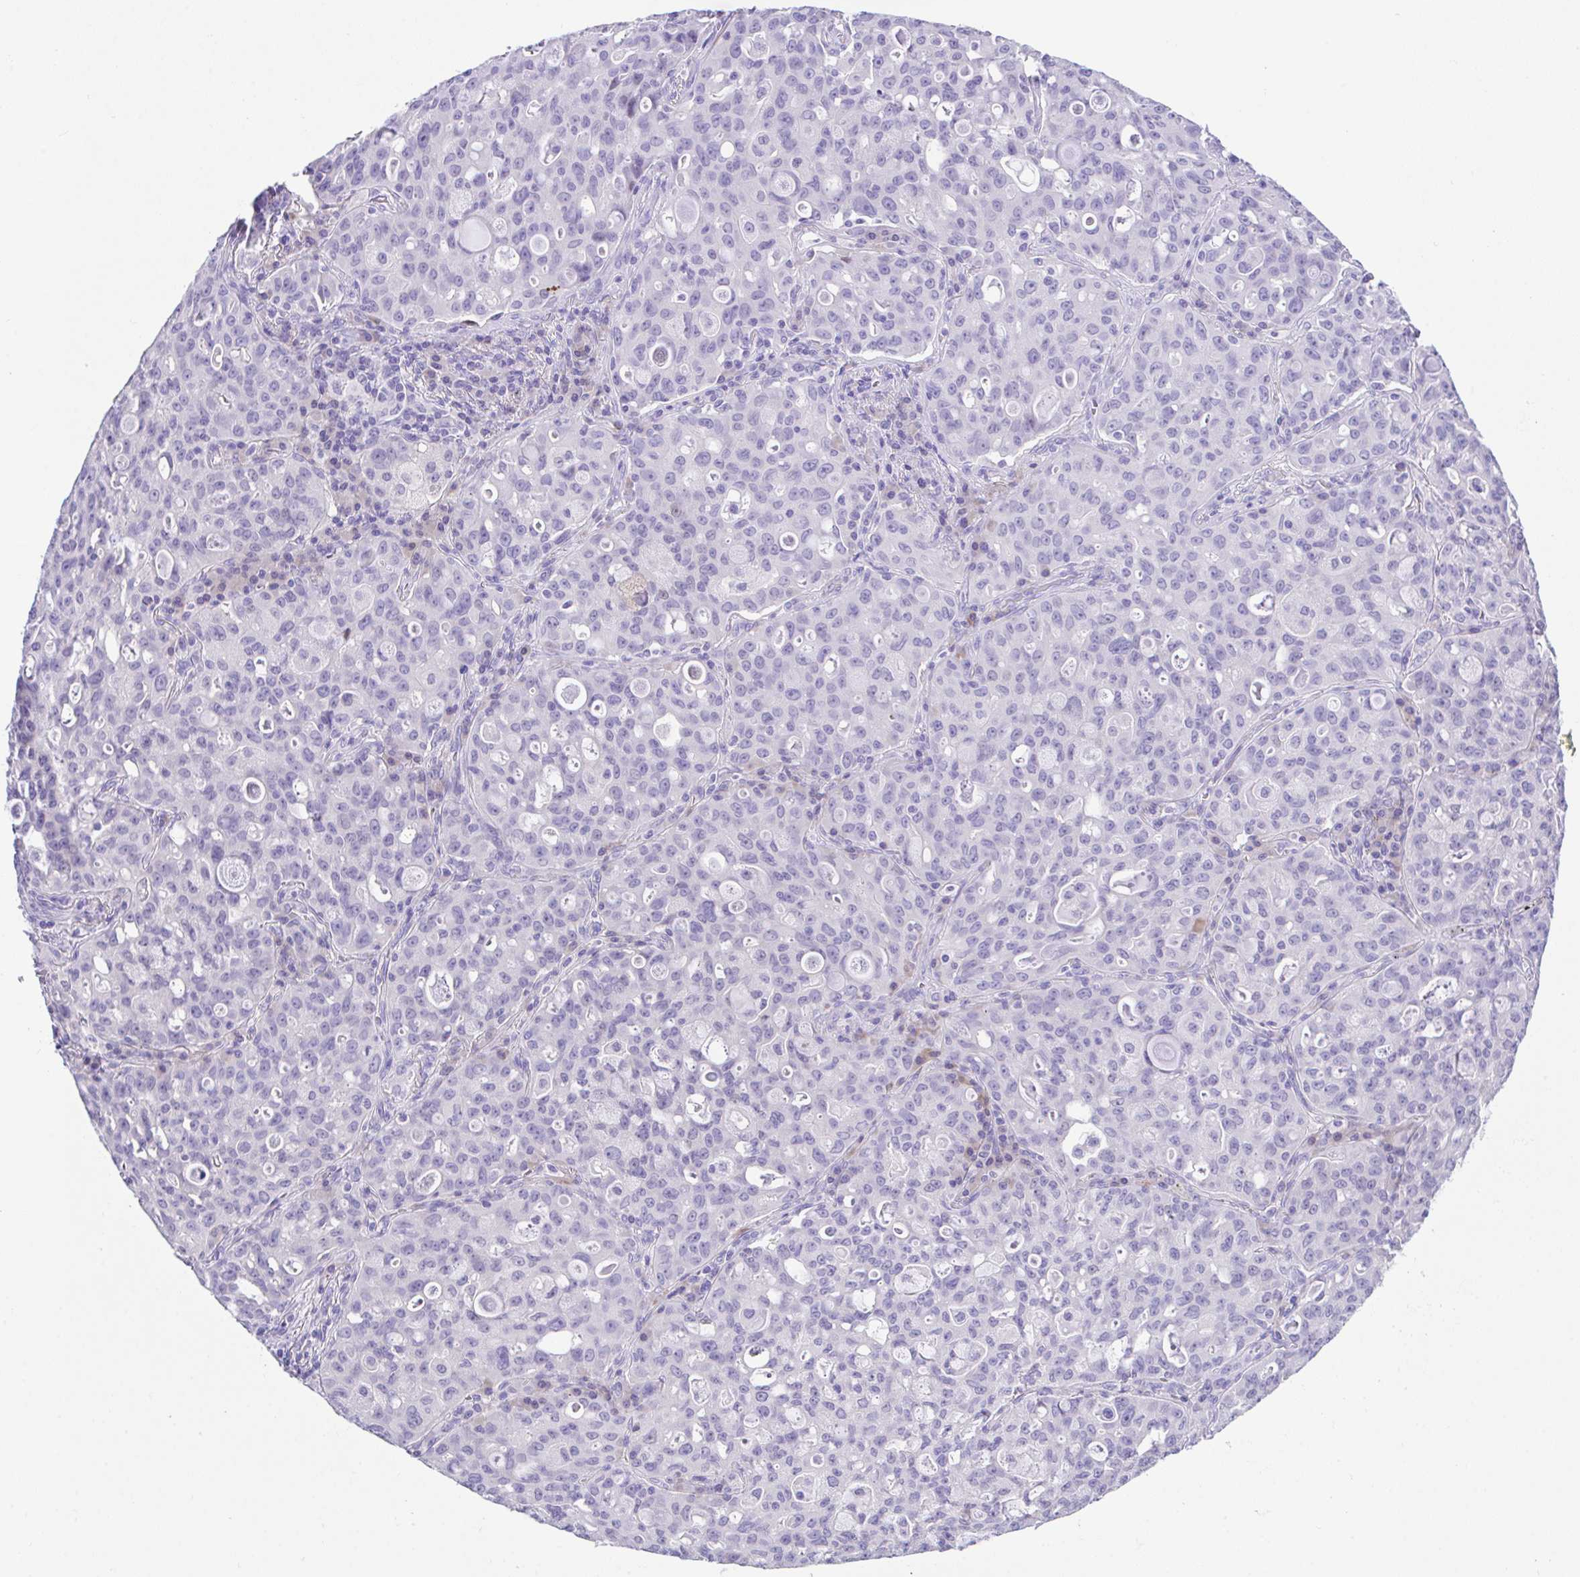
{"staining": {"intensity": "negative", "quantity": "none", "location": "none"}, "tissue": "lung cancer", "cell_type": "Tumor cells", "image_type": "cancer", "snomed": [{"axis": "morphology", "description": "Adenocarcinoma, NOS"}, {"axis": "topography", "description": "Lung"}], "caption": "There is no significant expression in tumor cells of lung cancer (adenocarcinoma).", "gene": "HACD4", "patient": {"sex": "female", "age": 44}}